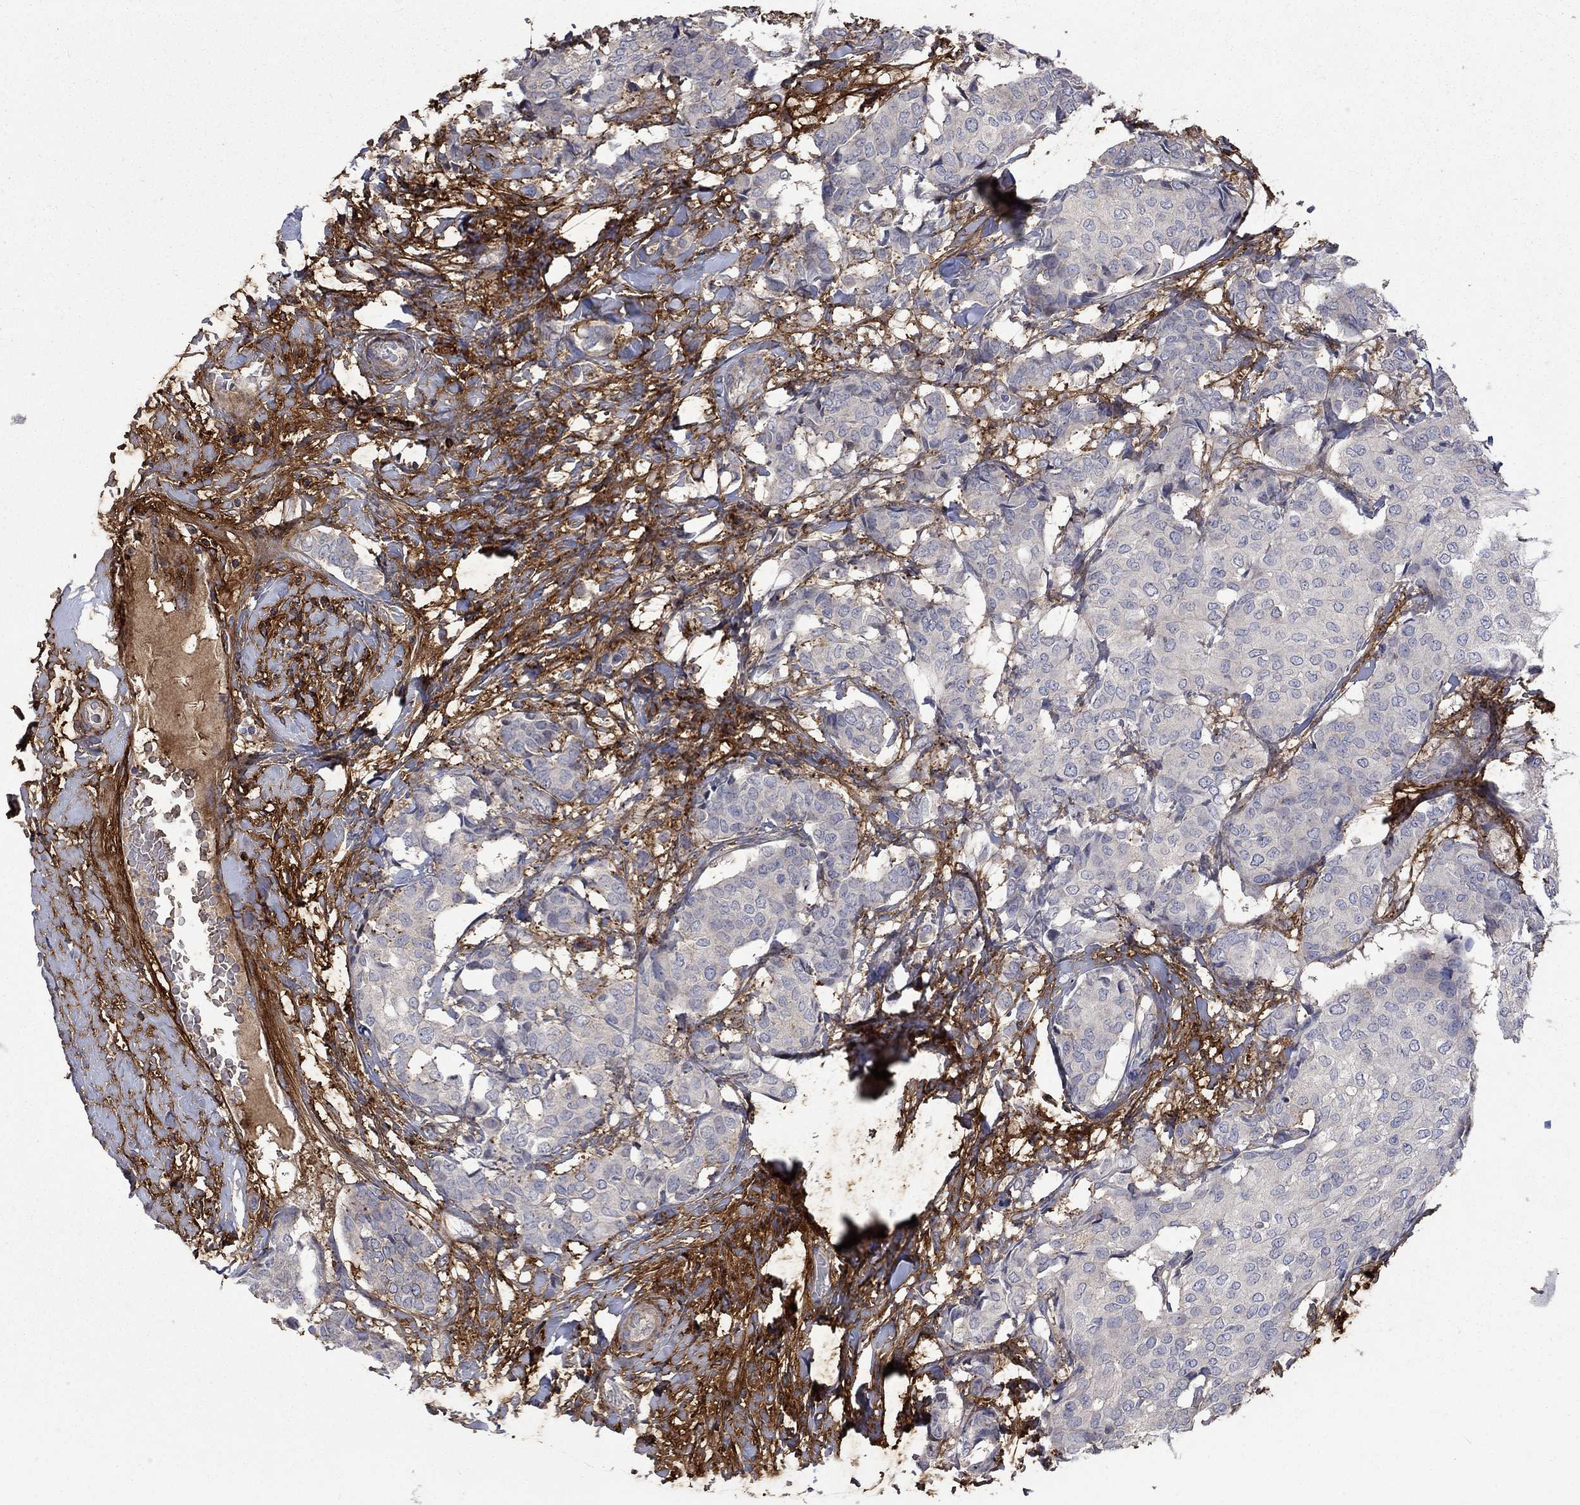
{"staining": {"intensity": "negative", "quantity": "none", "location": "none"}, "tissue": "breast cancer", "cell_type": "Tumor cells", "image_type": "cancer", "snomed": [{"axis": "morphology", "description": "Duct carcinoma"}, {"axis": "topography", "description": "Breast"}], "caption": "An immunohistochemistry micrograph of breast intraductal carcinoma is shown. There is no staining in tumor cells of breast intraductal carcinoma.", "gene": "VCAN", "patient": {"sex": "female", "age": 75}}